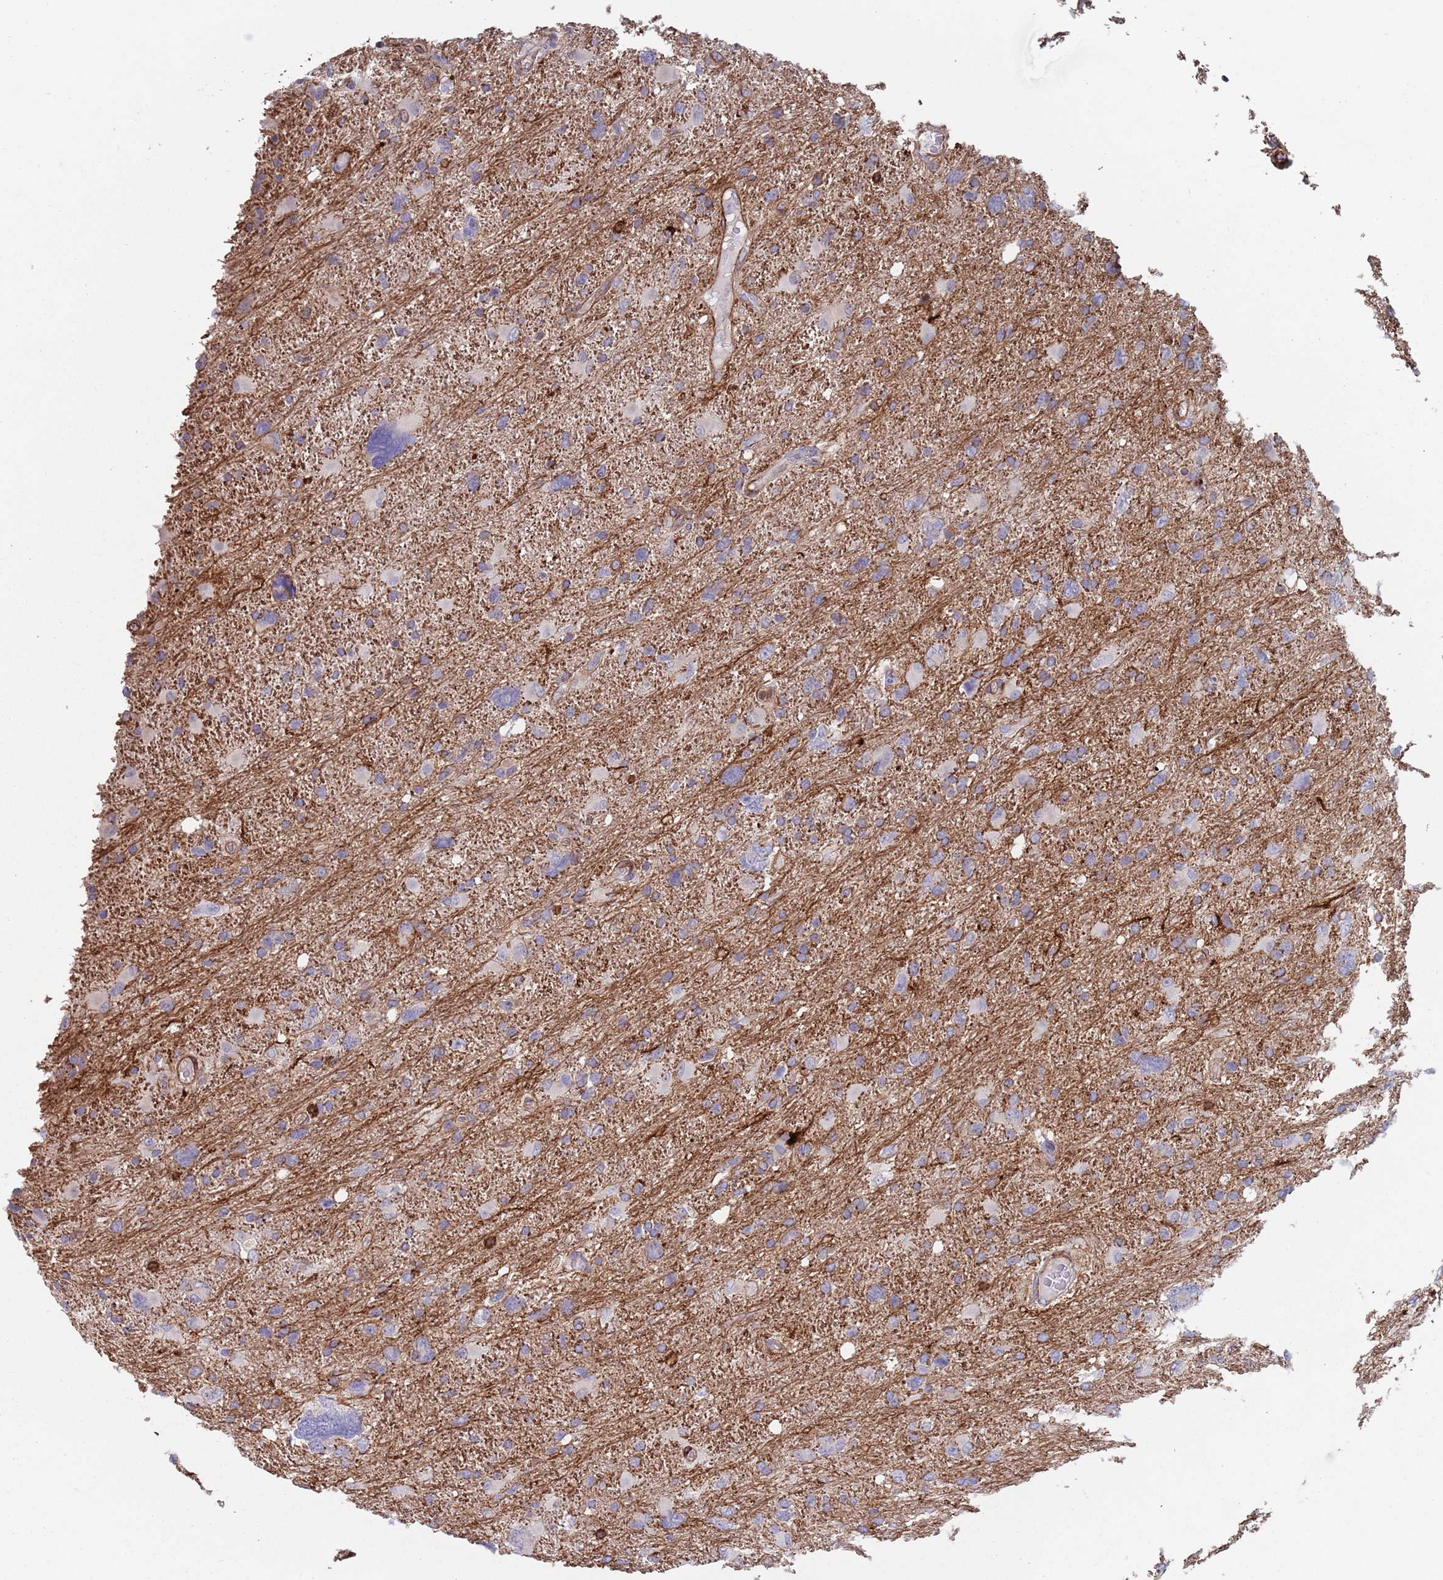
{"staining": {"intensity": "negative", "quantity": "none", "location": "none"}, "tissue": "glioma", "cell_type": "Tumor cells", "image_type": "cancer", "snomed": [{"axis": "morphology", "description": "Glioma, malignant, High grade"}, {"axis": "topography", "description": "Brain"}], "caption": "The image shows no staining of tumor cells in glioma.", "gene": "RNF144A", "patient": {"sex": "male", "age": 61}}